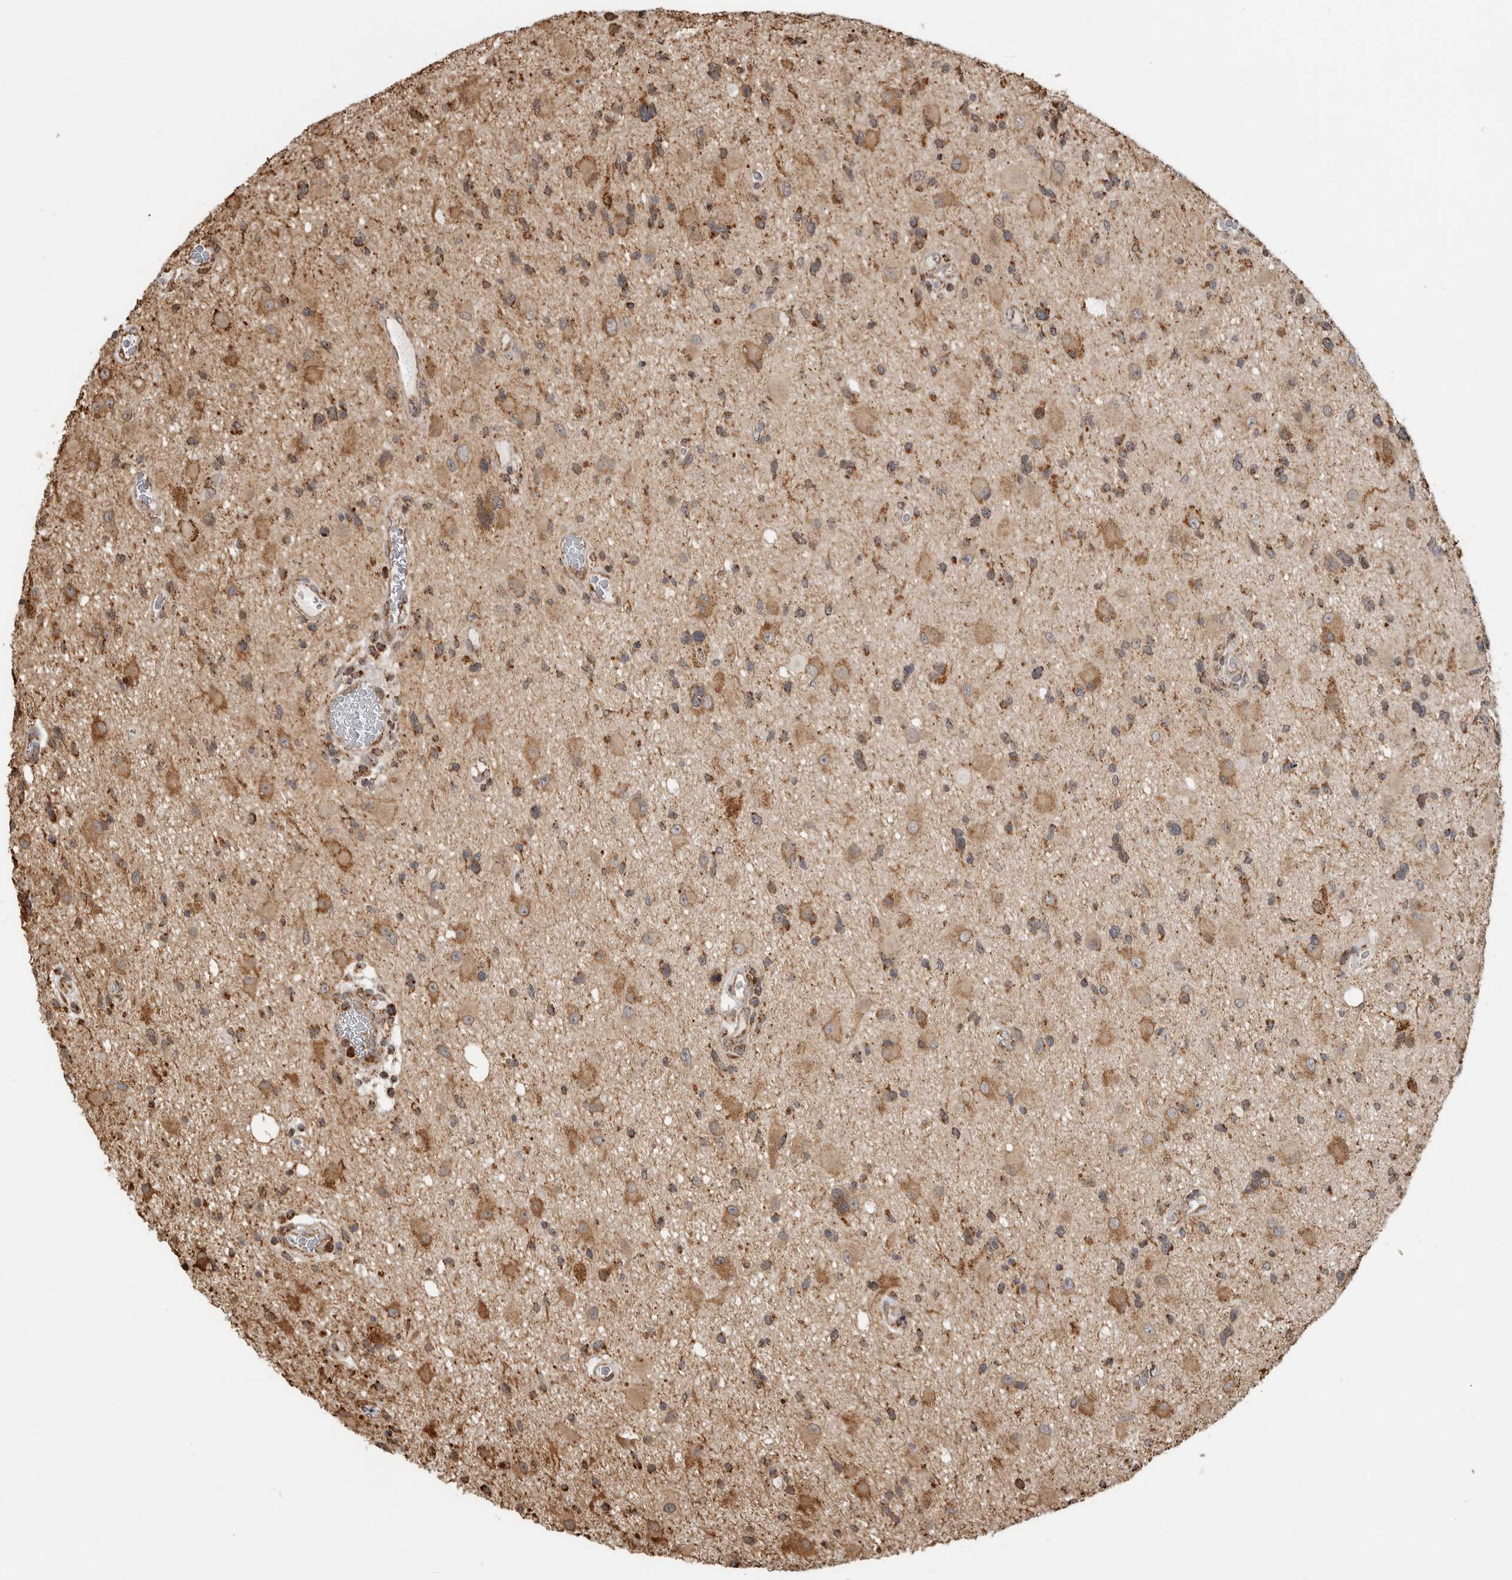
{"staining": {"intensity": "weak", "quantity": ">75%", "location": "cytoplasmic/membranous"}, "tissue": "glioma", "cell_type": "Tumor cells", "image_type": "cancer", "snomed": [{"axis": "morphology", "description": "Glioma, malignant, High grade"}, {"axis": "topography", "description": "Brain"}], "caption": "There is low levels of weak cytoplasmic/membranous positivity in tumor cells of high-grade glioma (malignant), as demonstrated by immunohistochemical staining (brown color).", "gene": "GCNT2", "patient": {"sex": "male", "age": 33}}